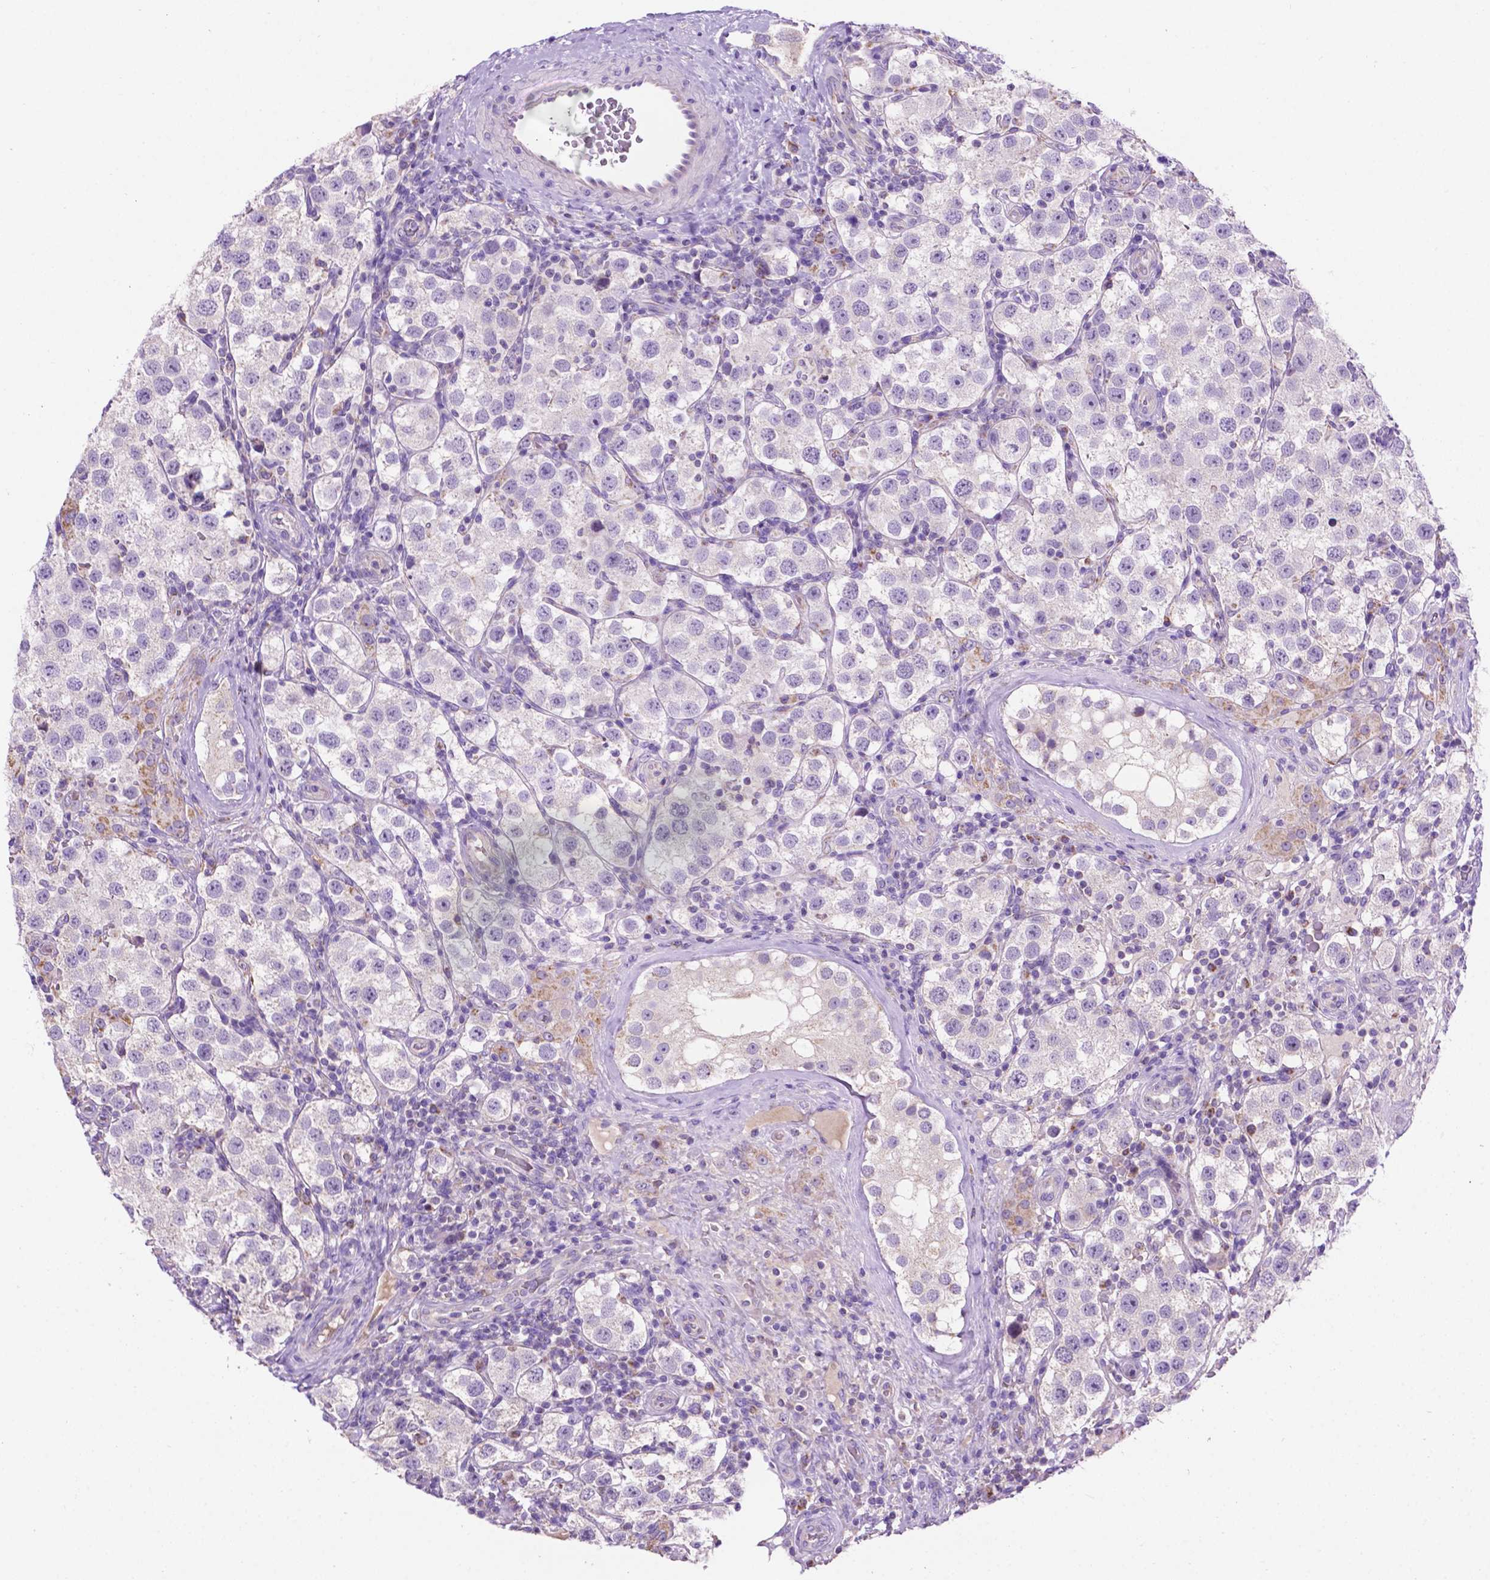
{"staining": {"intensity": "negative", "quantity": "none", "location": "none"}, "tissue": "testis cancer", "cell_type": "Tumor cells", "image_type": "cancer", "snomed": [{"axis": "morphology", "description": "Seminoma, NOS"}, {"axis": "topography", "description": "Testis"}], "caption": "A micrograph of human testis seminoma is negative for staining in tumor cells.", "gene": "PHYHIP", "patient": {"sex": "male", "age": 37}}